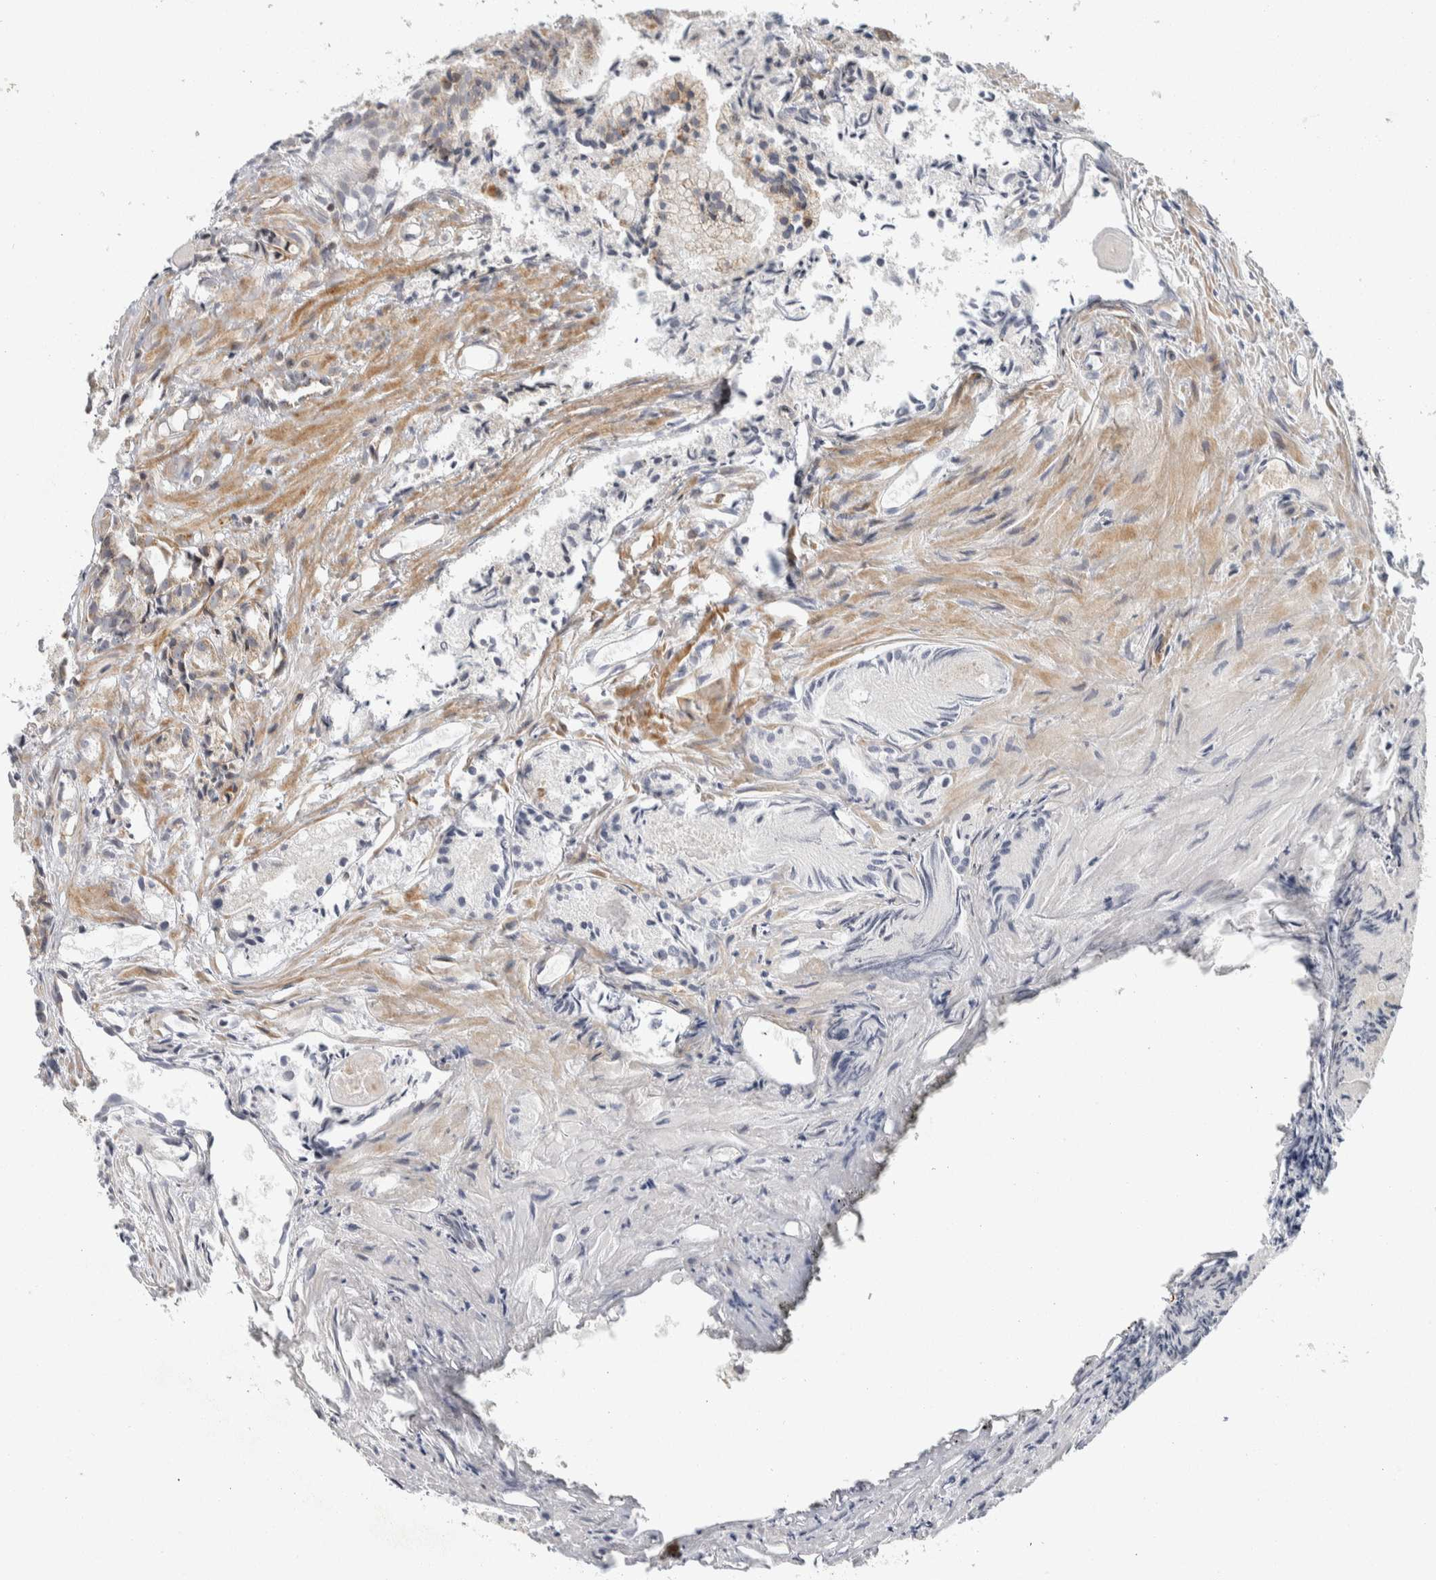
{"staining": {"intensity": "weak", "quantity": "<25%", "location": "cytoplasmic/membranous"}, "tissue": "prostate cancer", "cell_type": "Tumor cells", "image_type": "cancer", "snomed": [{"axis": "morphology", "description": "Adenocarcinoma, Low grade"}, {"axis": "topography", "description": "Prostate"}], "caption": "Immunohistochemical staining of human prostate cancer (adenocarcinoma (low-grade)) exhibits no significant staining in tumor cells.", "gene": "AFP", "patient": {"sex": "male", "age": 72}}